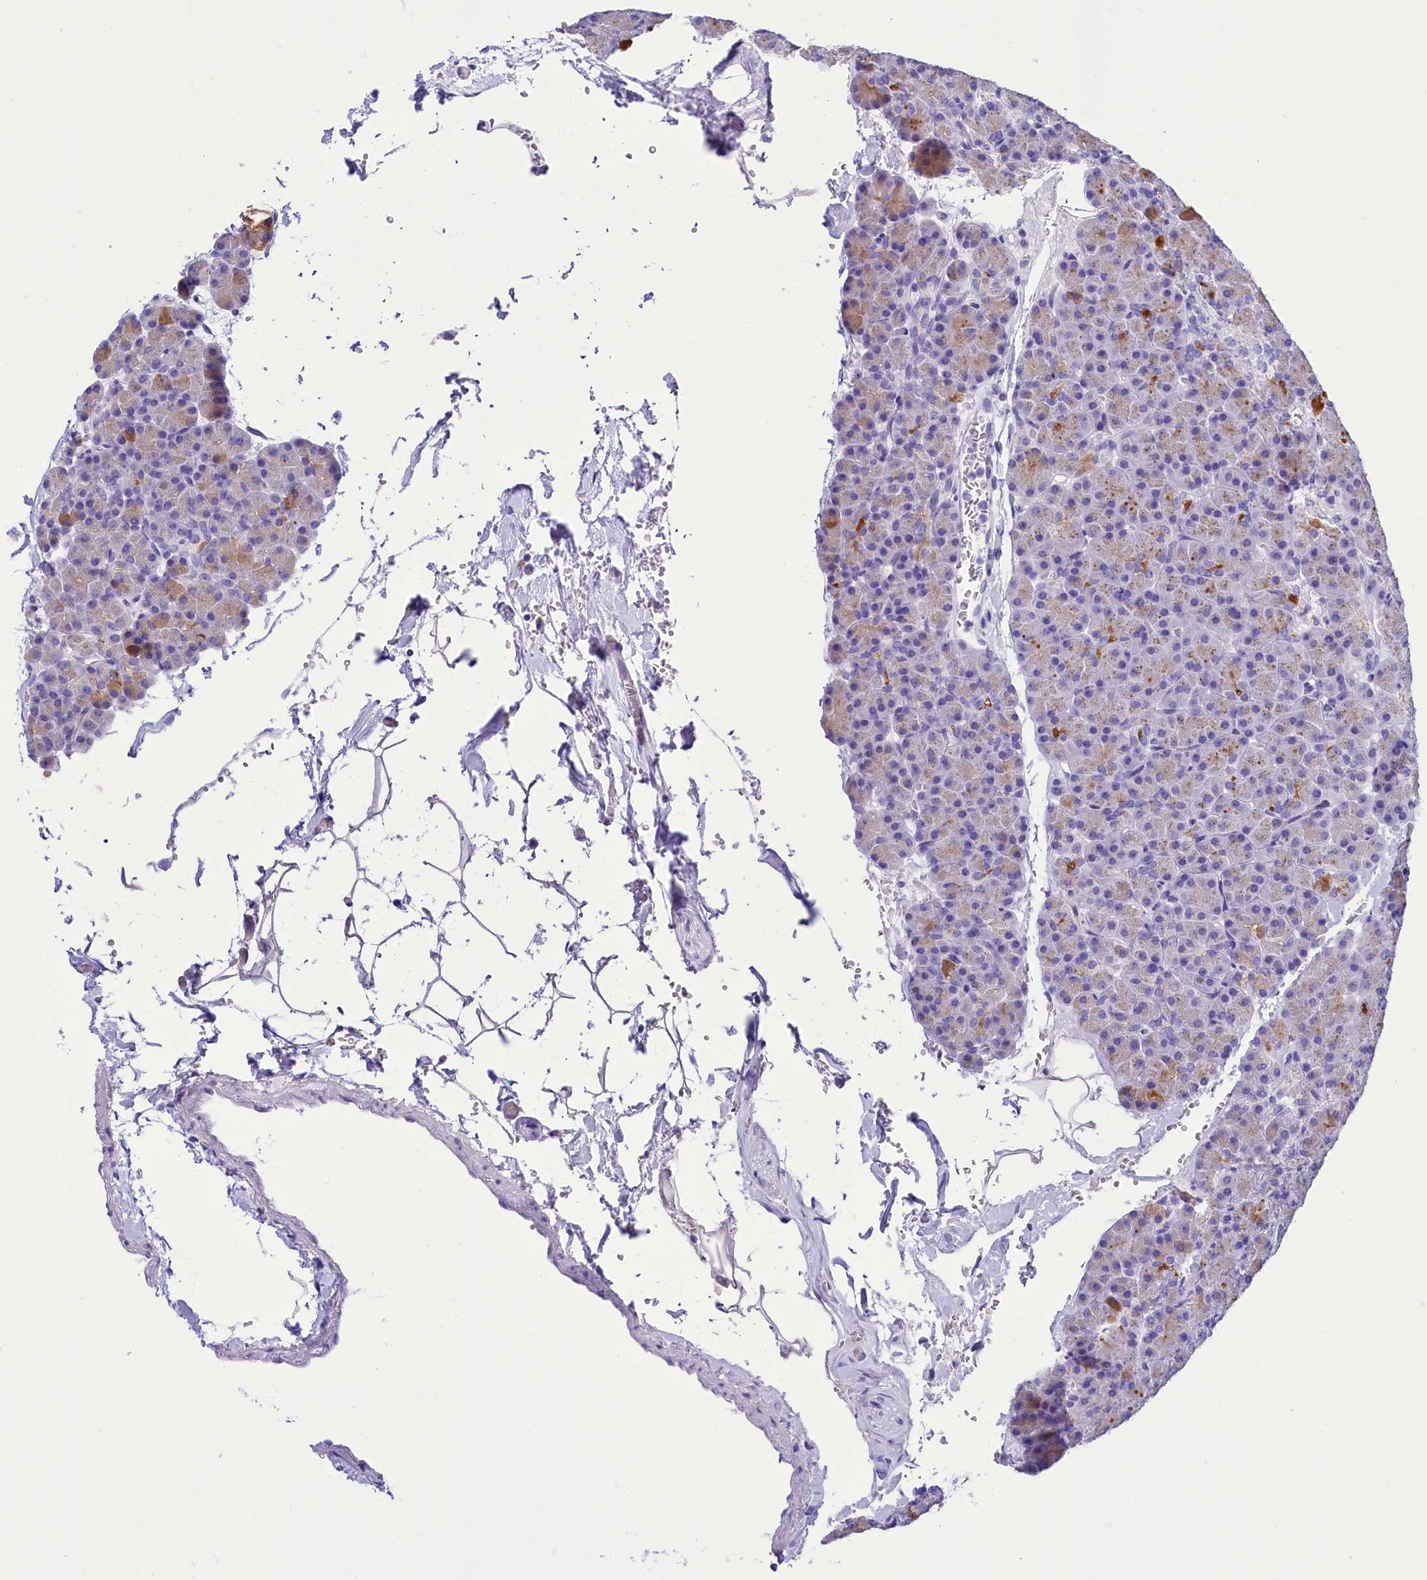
{"staining": {"intensity": "moderate", "quantity": "<25%", "location": "cytoplasmic/membranous"}, "tissue": "pancreas", "cell_type": "Exocrine glandular cells", "image_type": "normal", "snomed": [{"axis": "morphology", "description": "Normal tissue, NOS"}, {"axis": "topography", "description": "Pancreas"}], "caption": "High-magnification brightfield microscopy of normal pancreas stained with DAB (brown) and counterstained with hematoxylin (blue). exocrine glandular cells exhibit moderate cytoplasmic/membranous expression is present in approximately<25% of cells.", "gene": "TTC36", "patient": {"sex": "female", "age": 43}}